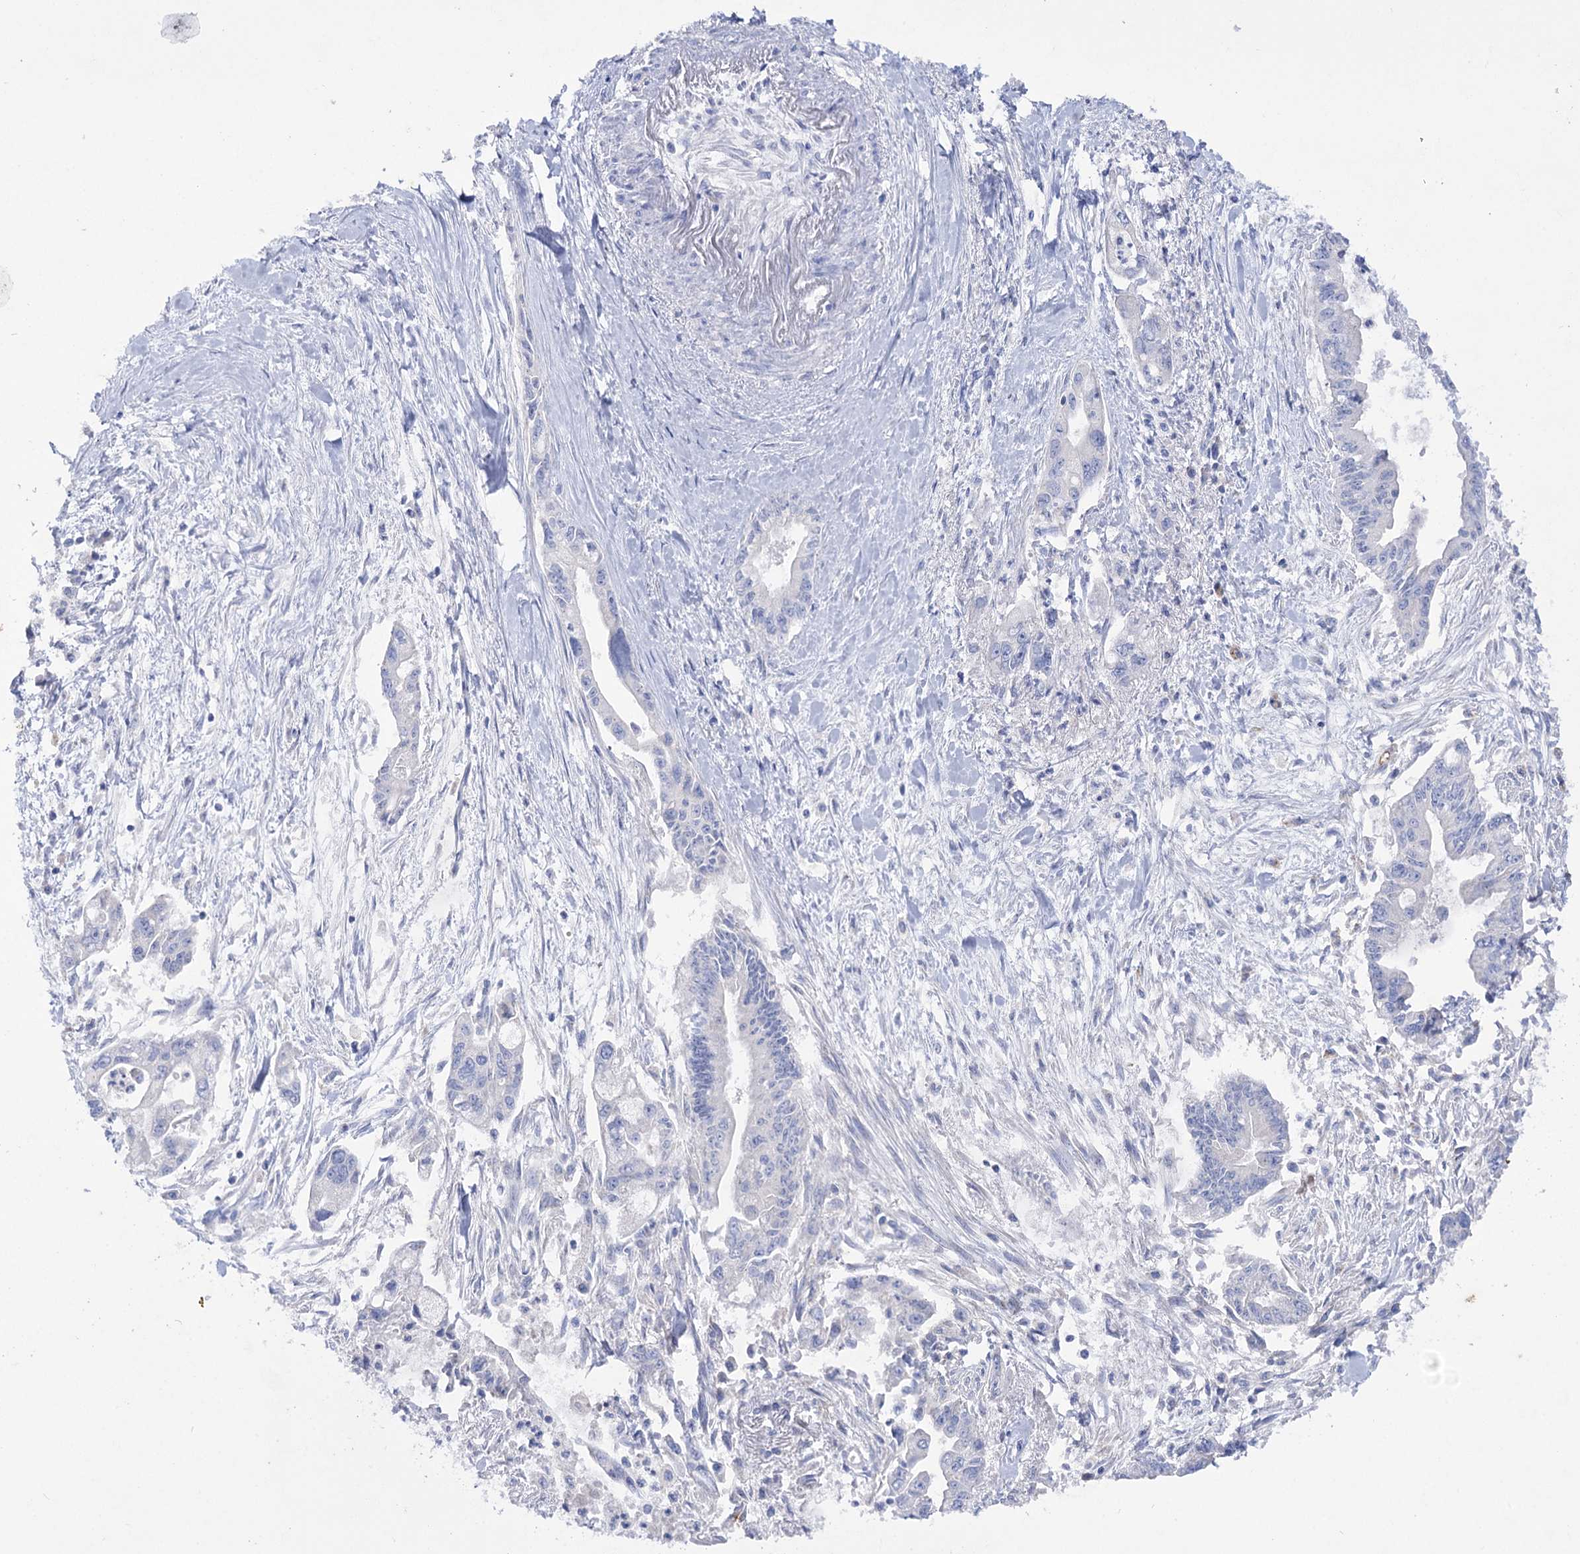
{"staining": {"intensity": "negative", "quantity": "none", "location": "none"}, "tissue": "pancreatic cancer", "cell_type": "Tumor cells", "image_type": "cancer", "snomed": [{"axis": "morphology", "description": "Adenocarcinoma, NOS"}, {"axis": "topography", "description": "Pancreas"}], "caption": "Immunohistochemical staining of pancreatic cancer exhibits no significant expression in tumor cells. Nuclei are stained in blue.", "gene": "NAGLU", "patient": {"sex": "male", "age": 70}}